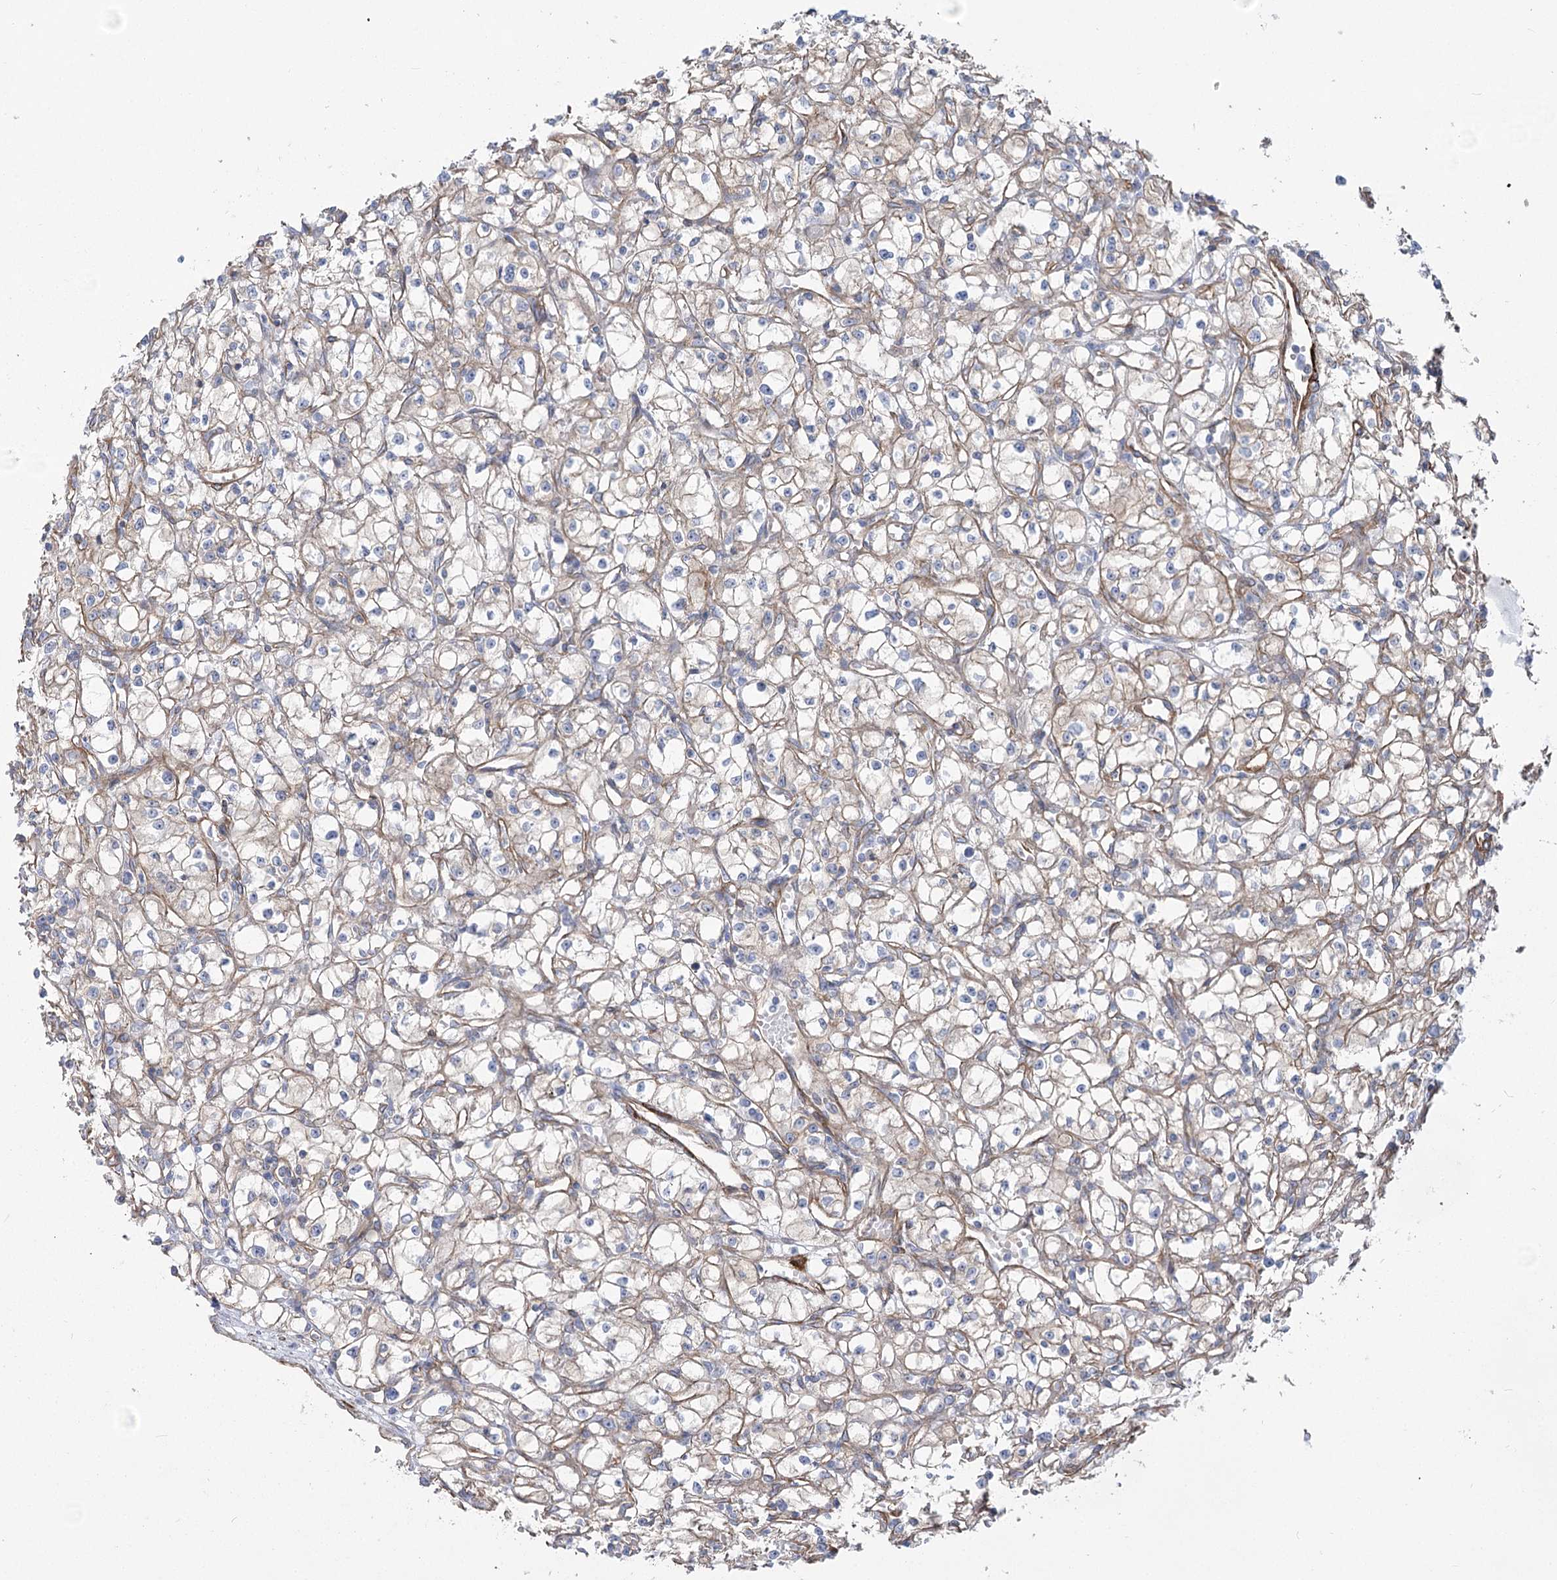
{"staining": {"intensity": "weak", "quantity": ">75%", "location": "cytoplasmic/membranous"}, "tissue": "renal cancer", "cell_type": "Tumor cells", "image_type": "cancer", "snomed": [{"axis": "morphology", "description": "Adenocarcinoma, NOS"}, {"axis": "topography", "description": "Kidney"}], "caption": "Immunohistochemistry photomicrograph of neoplastic tissue: human renal cancer (adenocarcinoma) stained using IHC reveals low levels of weak protein expression localized specifically in the cytoplasmic/membranous of tumor cells, appearing as a cytoplasmic/membranous brown color.", "gene": "PLEKHA5", "patient": {"sex": "male", "age": 56}}